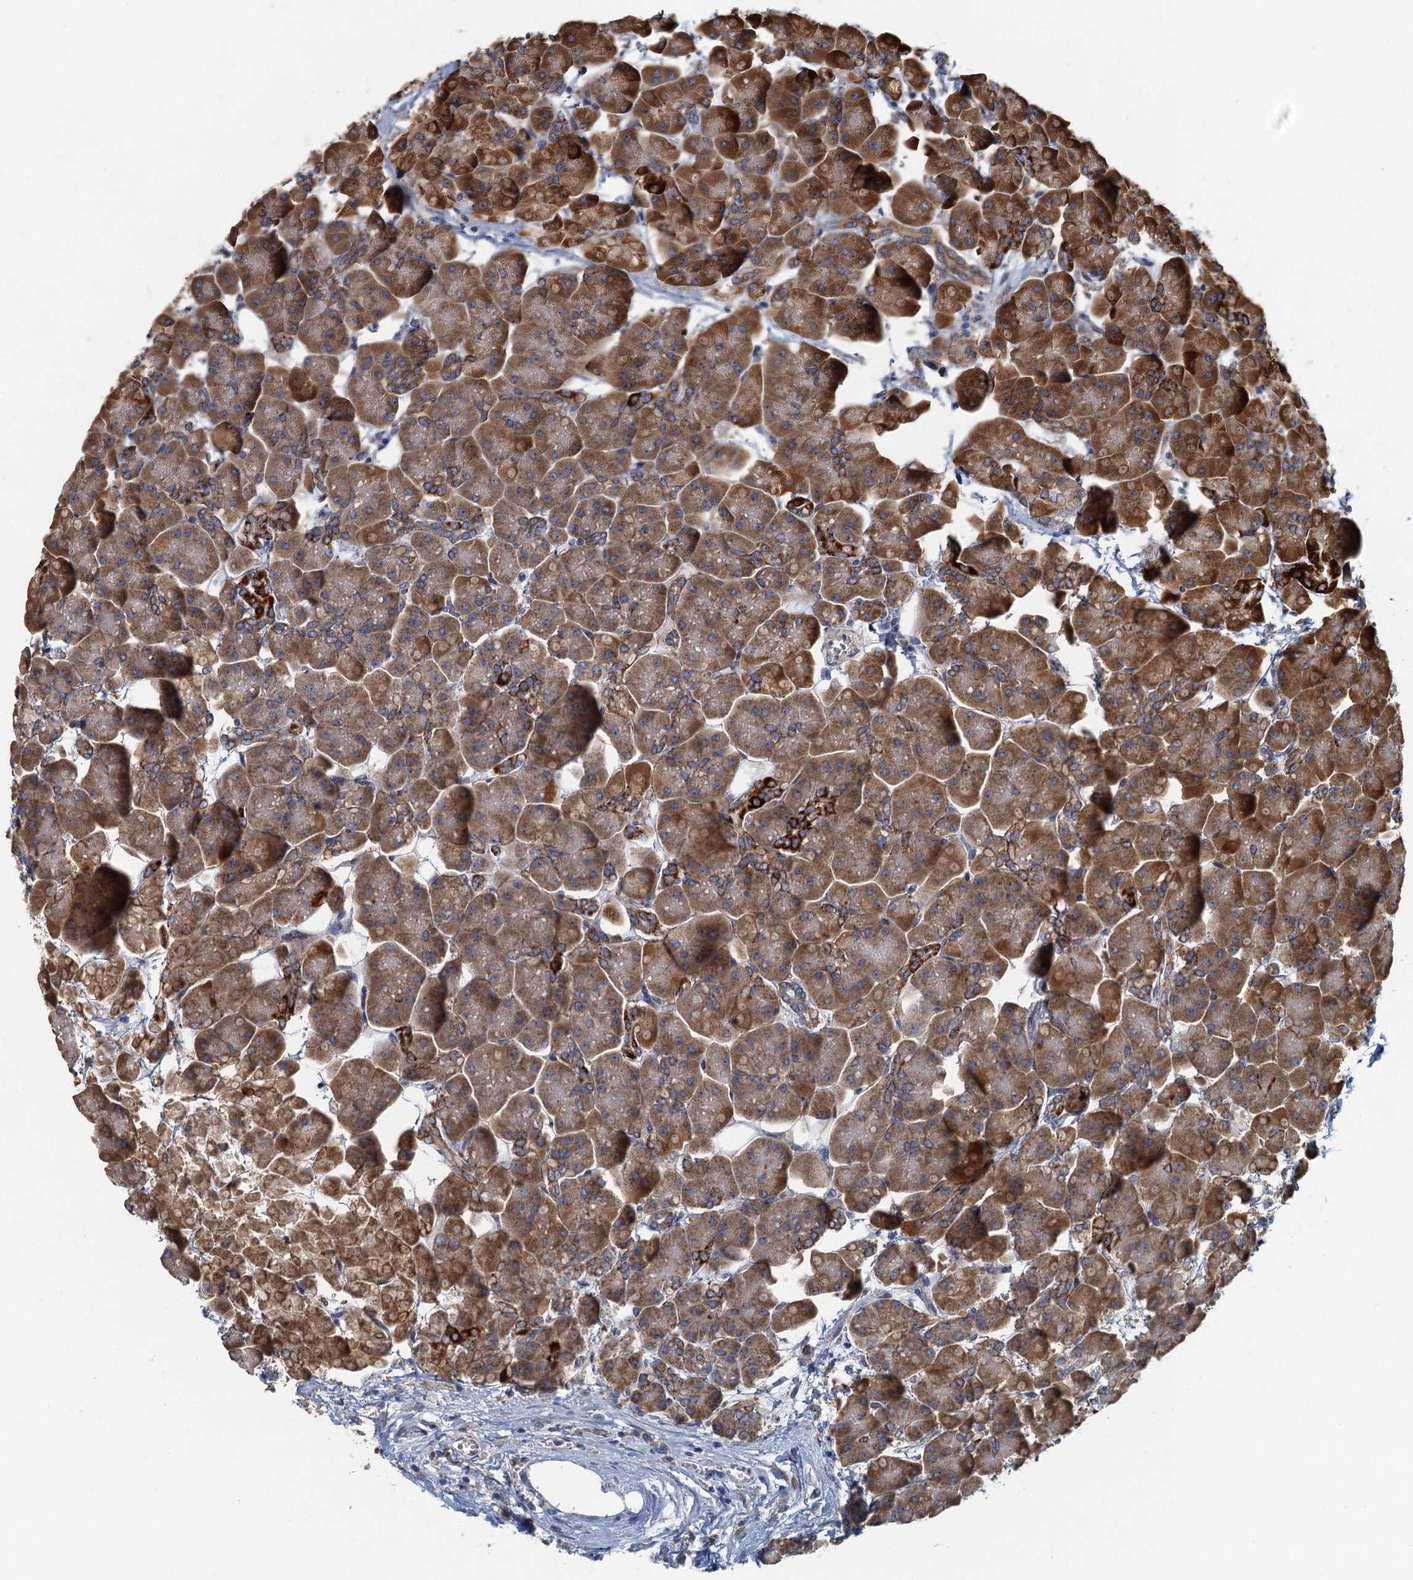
{"staining": {"intensity": "strong", "quantity": ">75%", "location": "cytoplasmic/membranous"}, "tissue": "pancreas", "cell_type": "Exocrine glandular cells", "image_type": "normal", "snomed": [{"axis": "morphology", "description": "Normal tissue, NOS"}, {"axis": "topography", "description": "Pancreas"}], "caption": "This micrograph displays IHC staining of benign human pancreas, with high strong cytoplasmic/membranous staining in about >75% of exocrine glandular cells.", "gene": "SPDYC", "patient": {"sex": "male", "age": 66}}